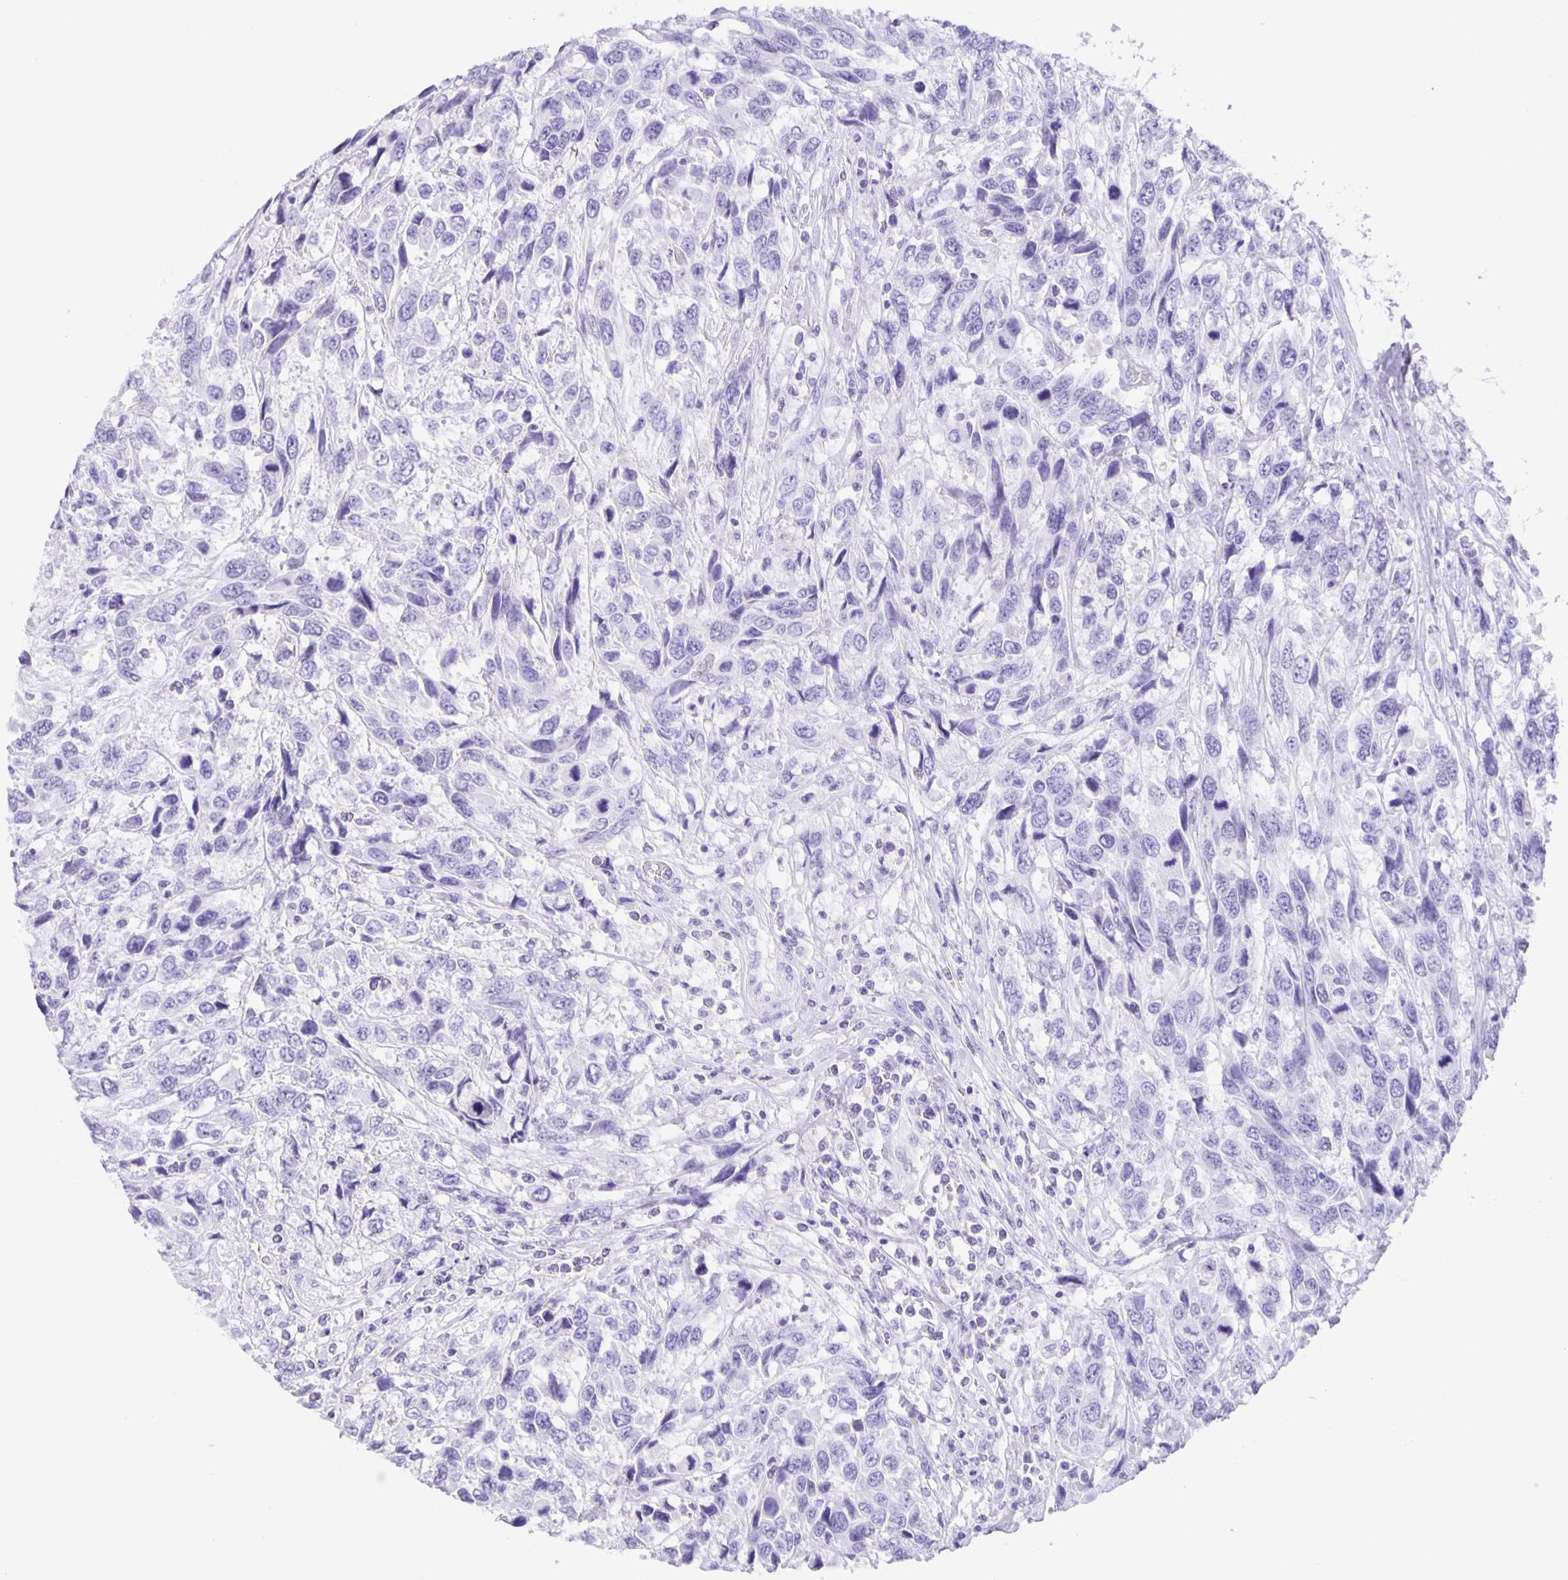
{"staining": {"intensity": "negative", "quantity": "none", "location": "none"}, "tissue": "urothelial cancer", "cell_type": "Tumor cells", "image_type": "cancer", "snomed": [{"axis": "morphology", "description": "Urothelial carcinoma, High grade"}, {"axis": "topography", "description": "Urinary bladder"}], "caption": "Immunohistochemical staining of human urothelial cancer demonstrates no significant staining in tumor cells.", "gene": "GUCA2A", "patient": {"sex": "female", "age": 70}}